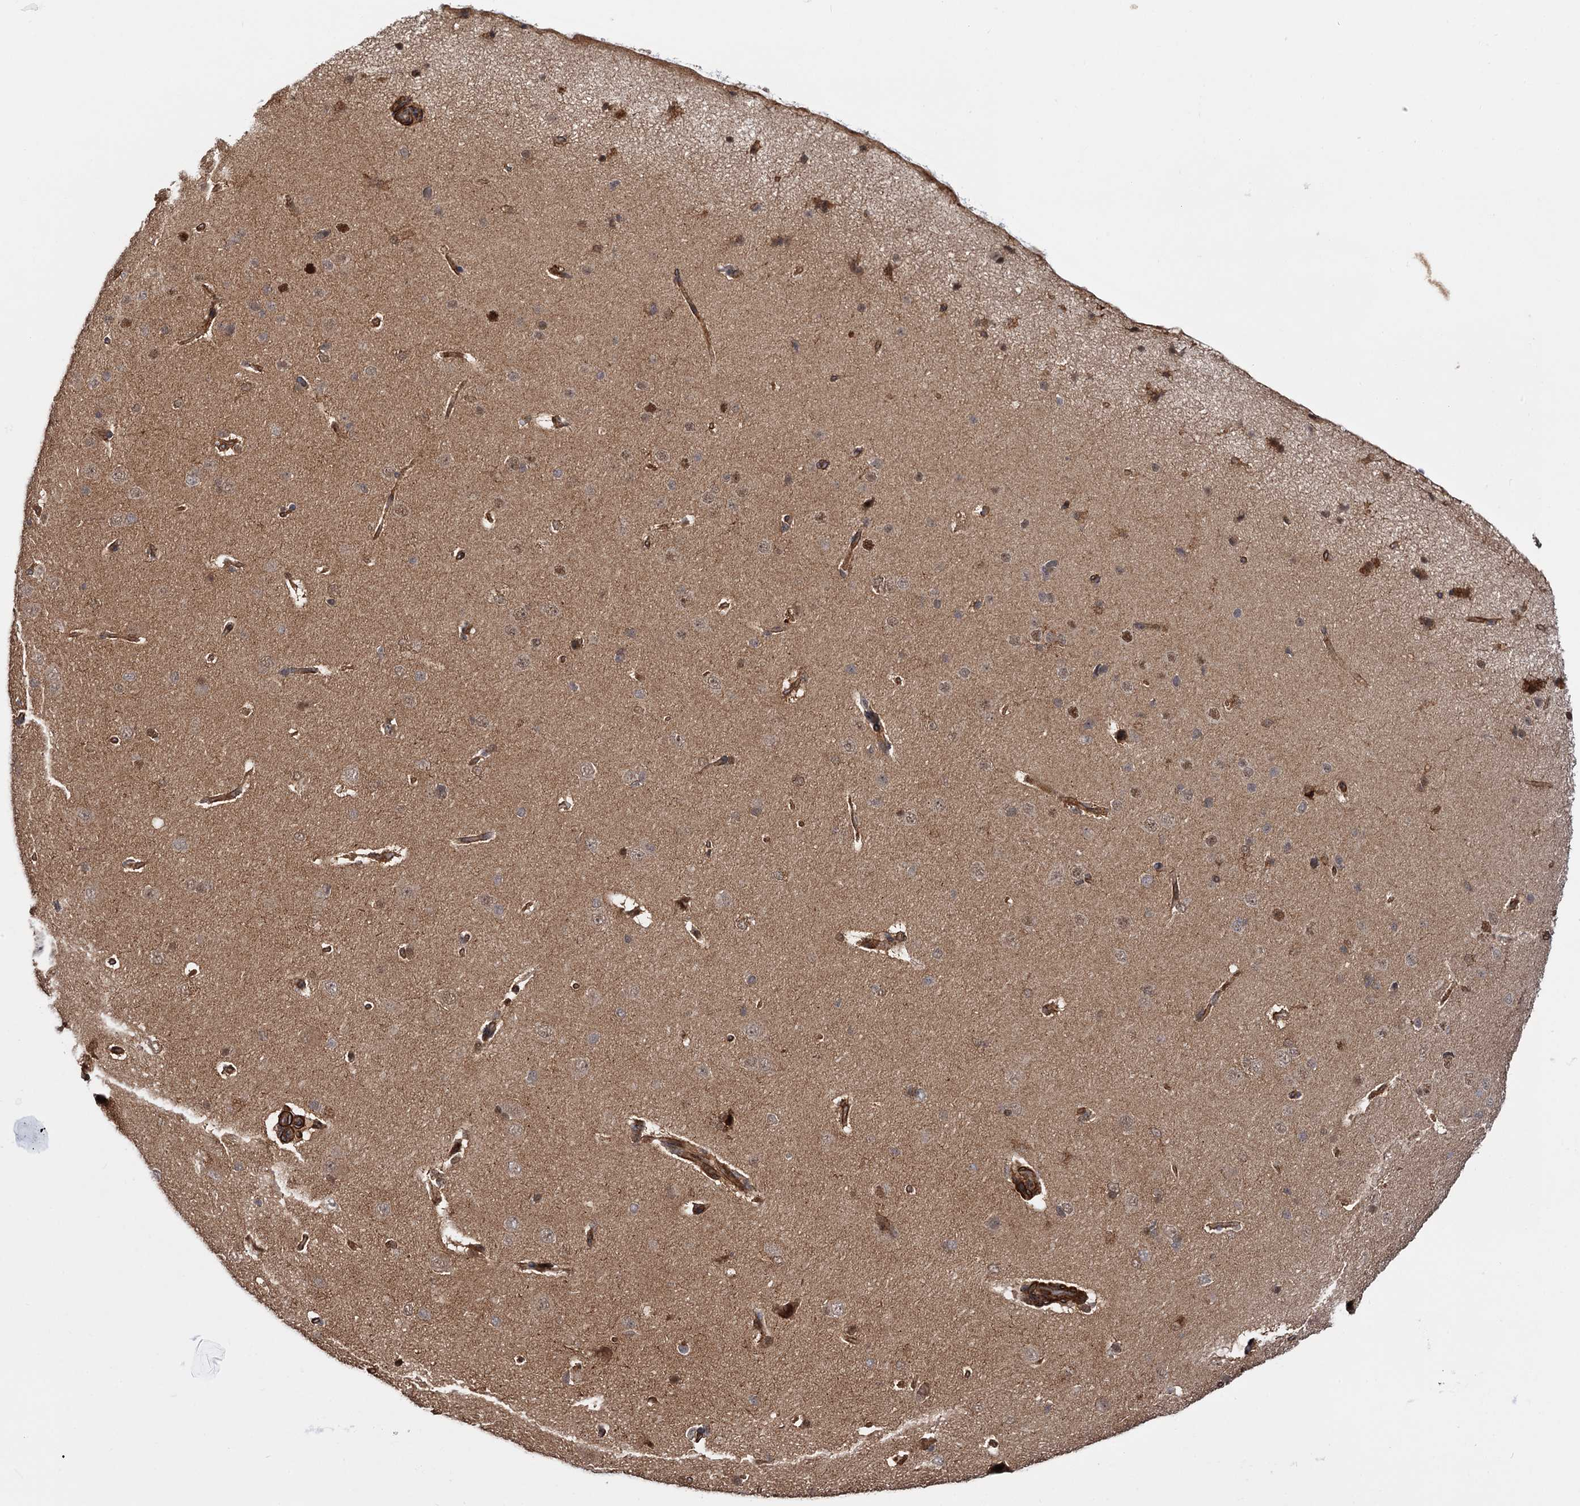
{"staining": {"intensity": "moderate", "quantity": ">75%", "location": "cytoplasmic/membranous"}, "tissue": "cerebral cortex", "cell_type": "Endothelial cells", "image_type": "normal", "snomed": [{"axis": "morphology", "description": "Normal tissue, NOS"}, {"axis": "topography", "description": "Cerebral cortex"}], "caption": "Immunohistochemical staining of benign cerebral cortex demonstrates medium levels of moderate cytoplasmic/membranous positivity in about >75% of endothelial cells.", "gene": "ATP8B4", "patient": {"sex": "male", "age": 62}}